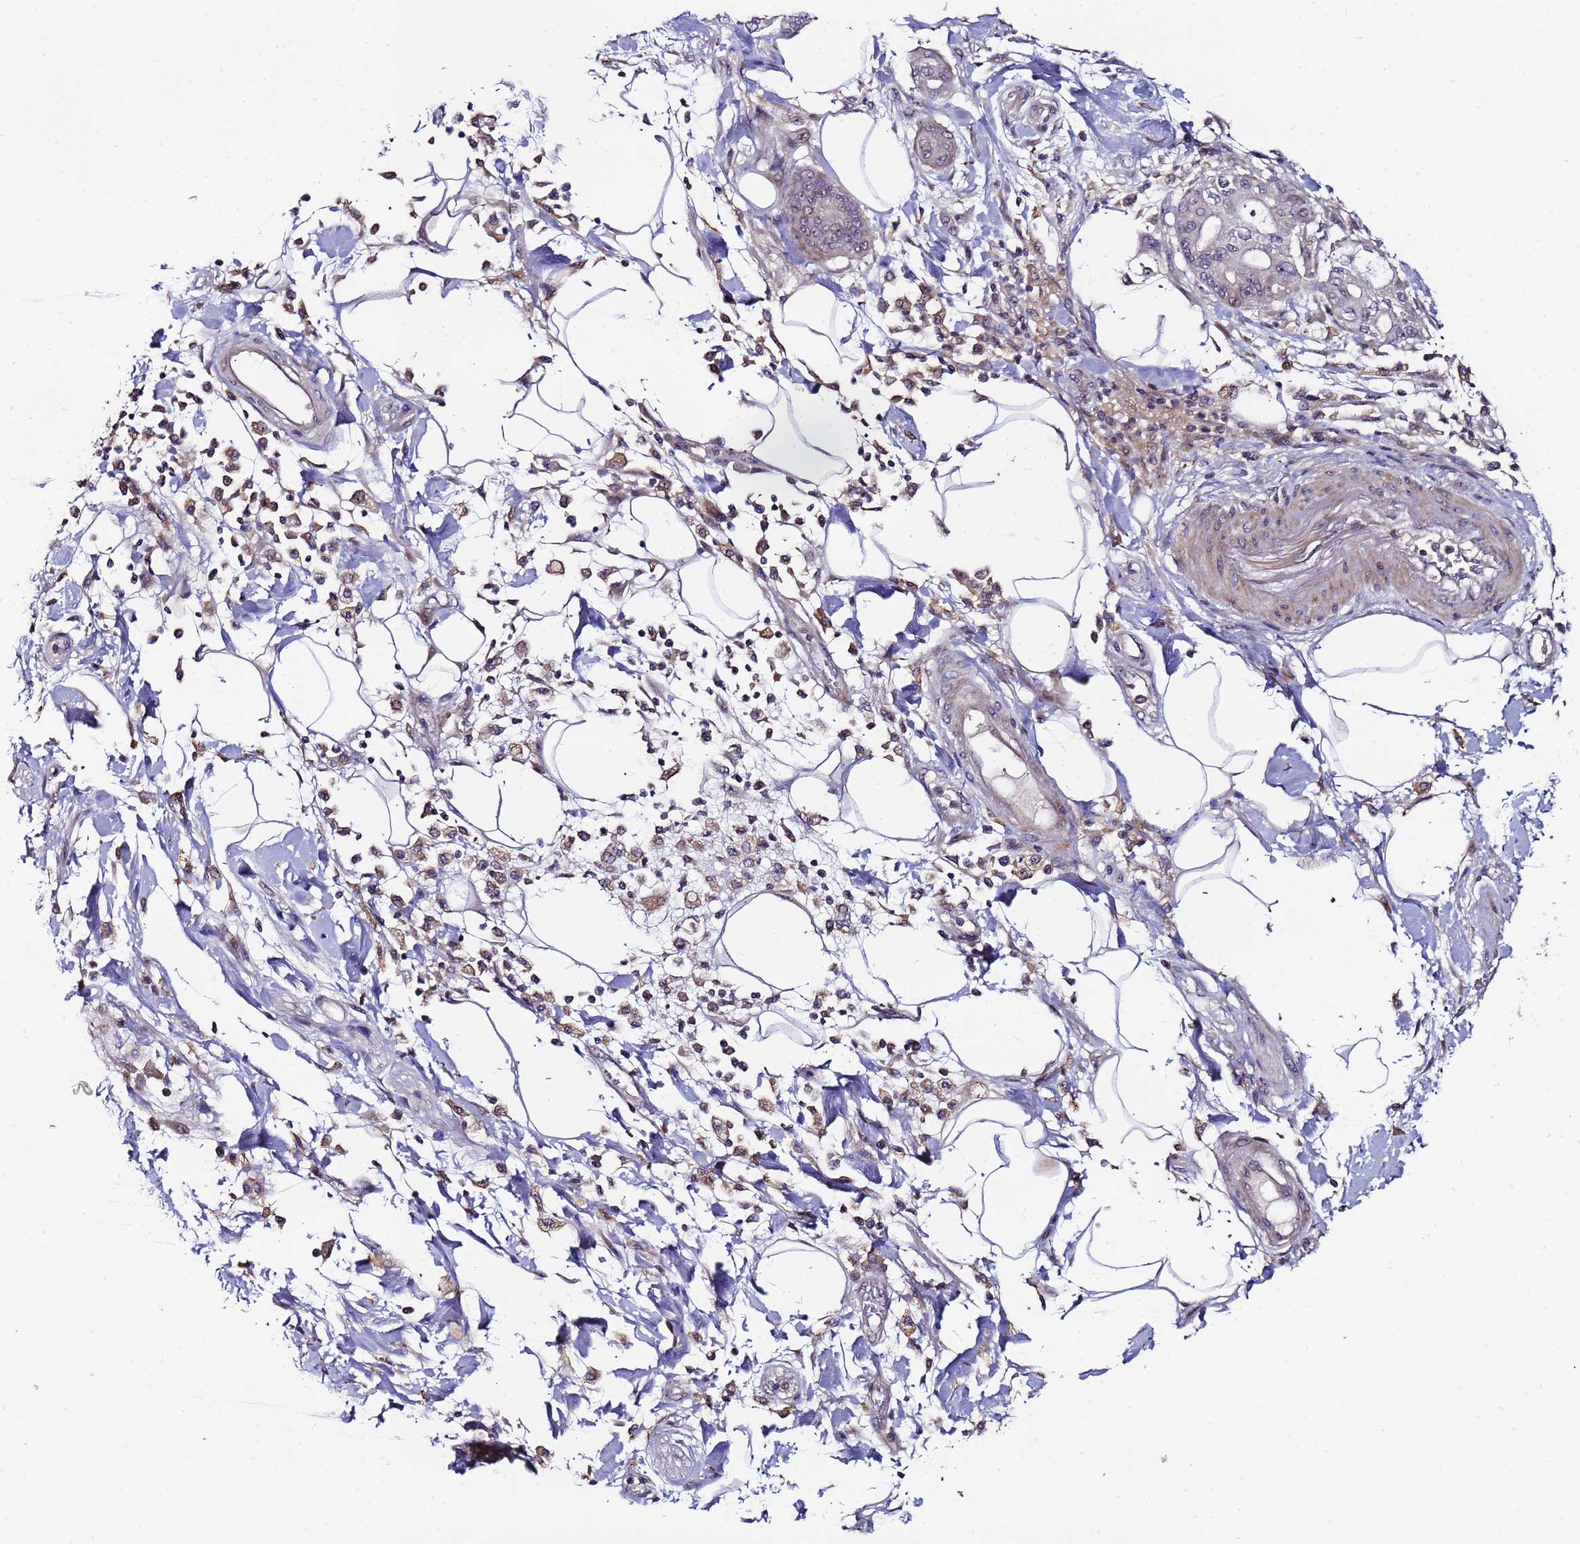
{"staining": {"intensity": "negative", "quantity": "none", "location": "none"}, "tissue": "pancreatic cancer", "cell_type": "Tumor cells", "image_type": "cancer", "snomed": [{"axis": "morphology", "description": "Adenocarcinoma, NOS"}, {"axis": "morphology", "description": "Adenocarcinoma, metastatic, NOS"}, {"axis": "topography", "description": "Lymph node"}, {"axis": "topography", "description": "Pancreas"}, {"axis": "topography", "description": "Duodenum"}], "caption": "IHC of human pancreatic cancer demonstrates no positivity in tumor cells.", "gene": "KRI1", "patient": {"sex": "female", "age": 64}}